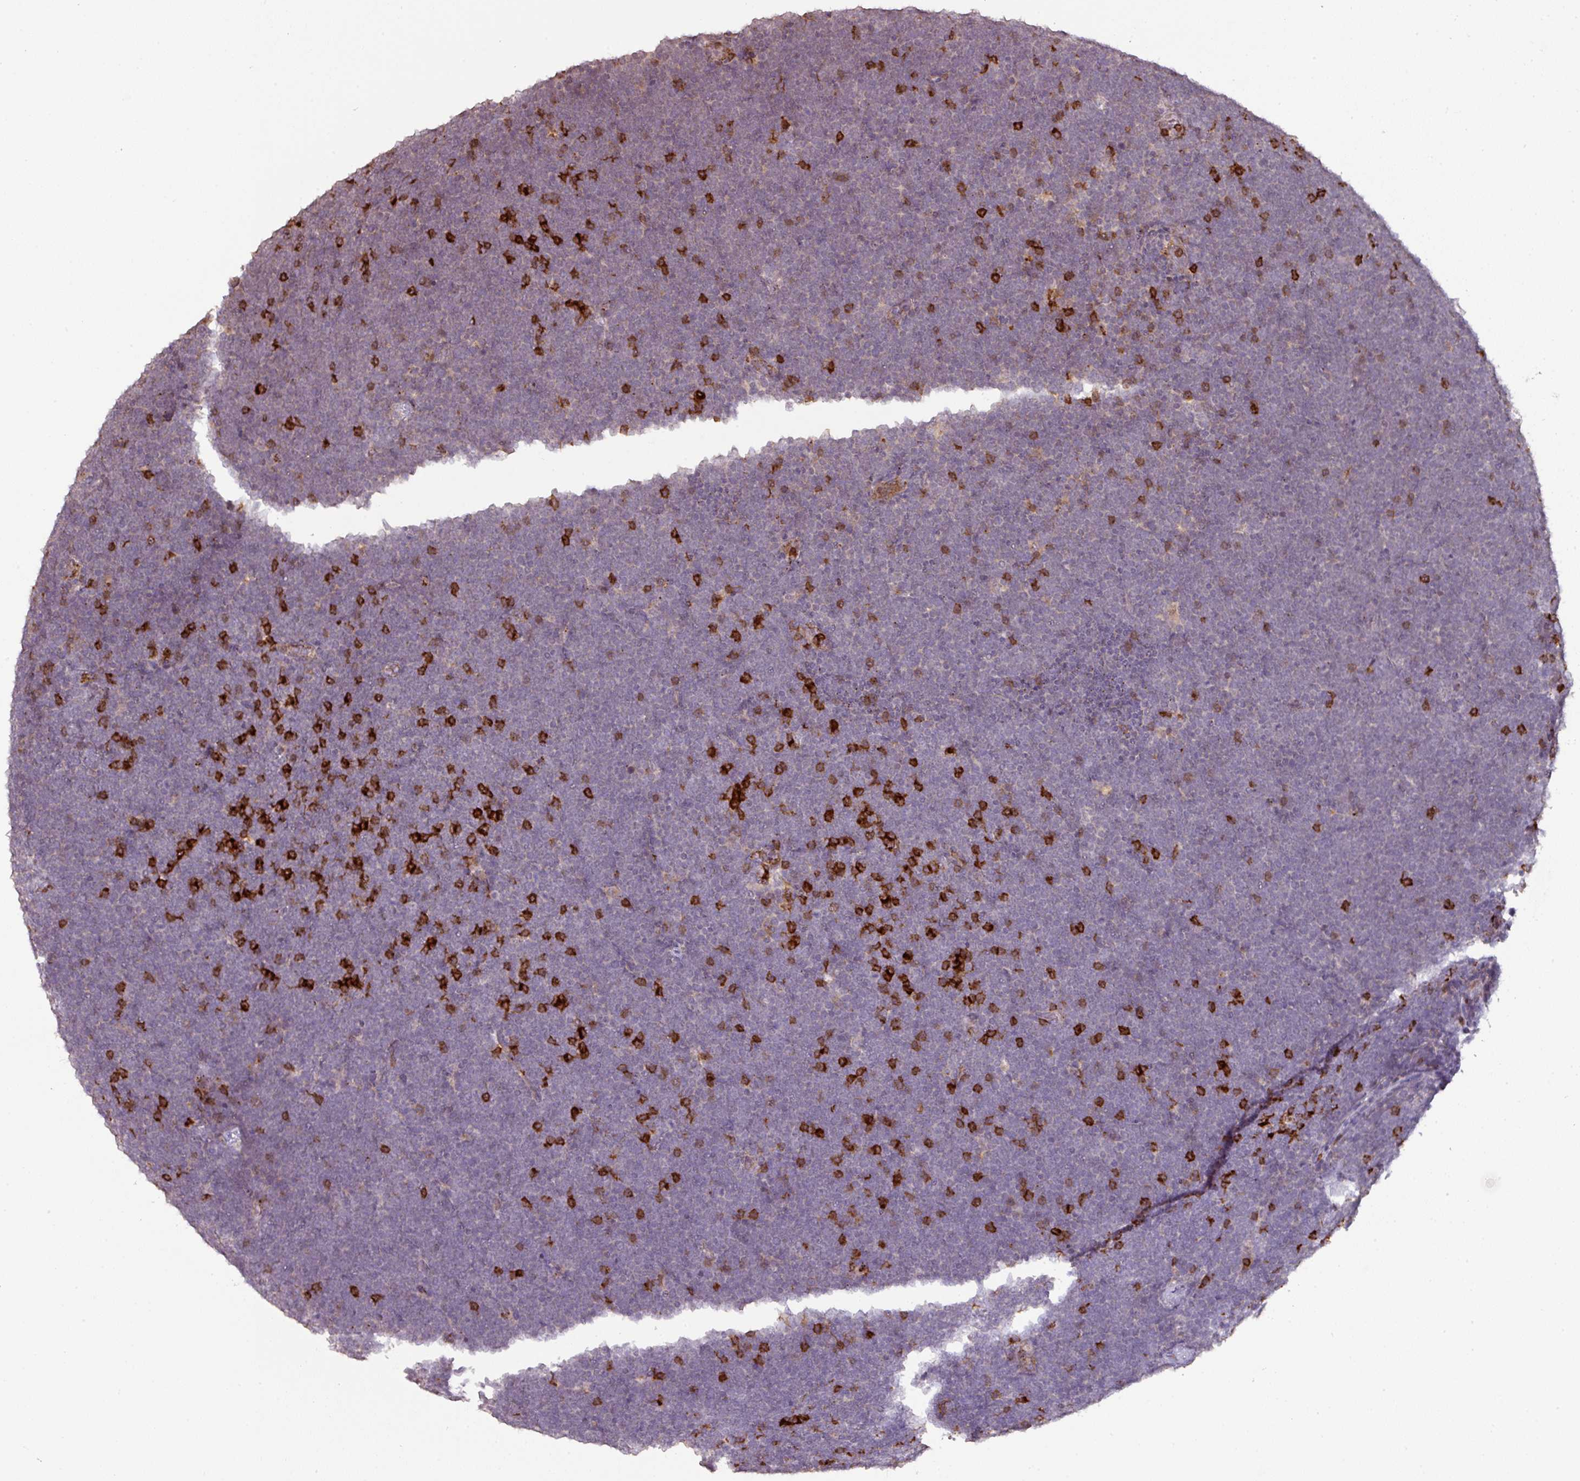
{"staining": {"intensity": "negative", "quantity": "none", "location": "none"}, "tissue": "lymphoma", "cell_type": "Tumor cells", "image_type": "cancer", "snomed": [{"axis": "morphology", "description": "Malignant lymphoma, non-Hodgkin's type, High grade"}, {"axis": "topography", "description": "Lymph node"}], "caption": "IHC photomicrograph of human lymphoma stained for a protein (brown), which reveals no expression in tumor cells.", "gene": "CXCR5", "patient": {"sex": "male", "age": 13}}